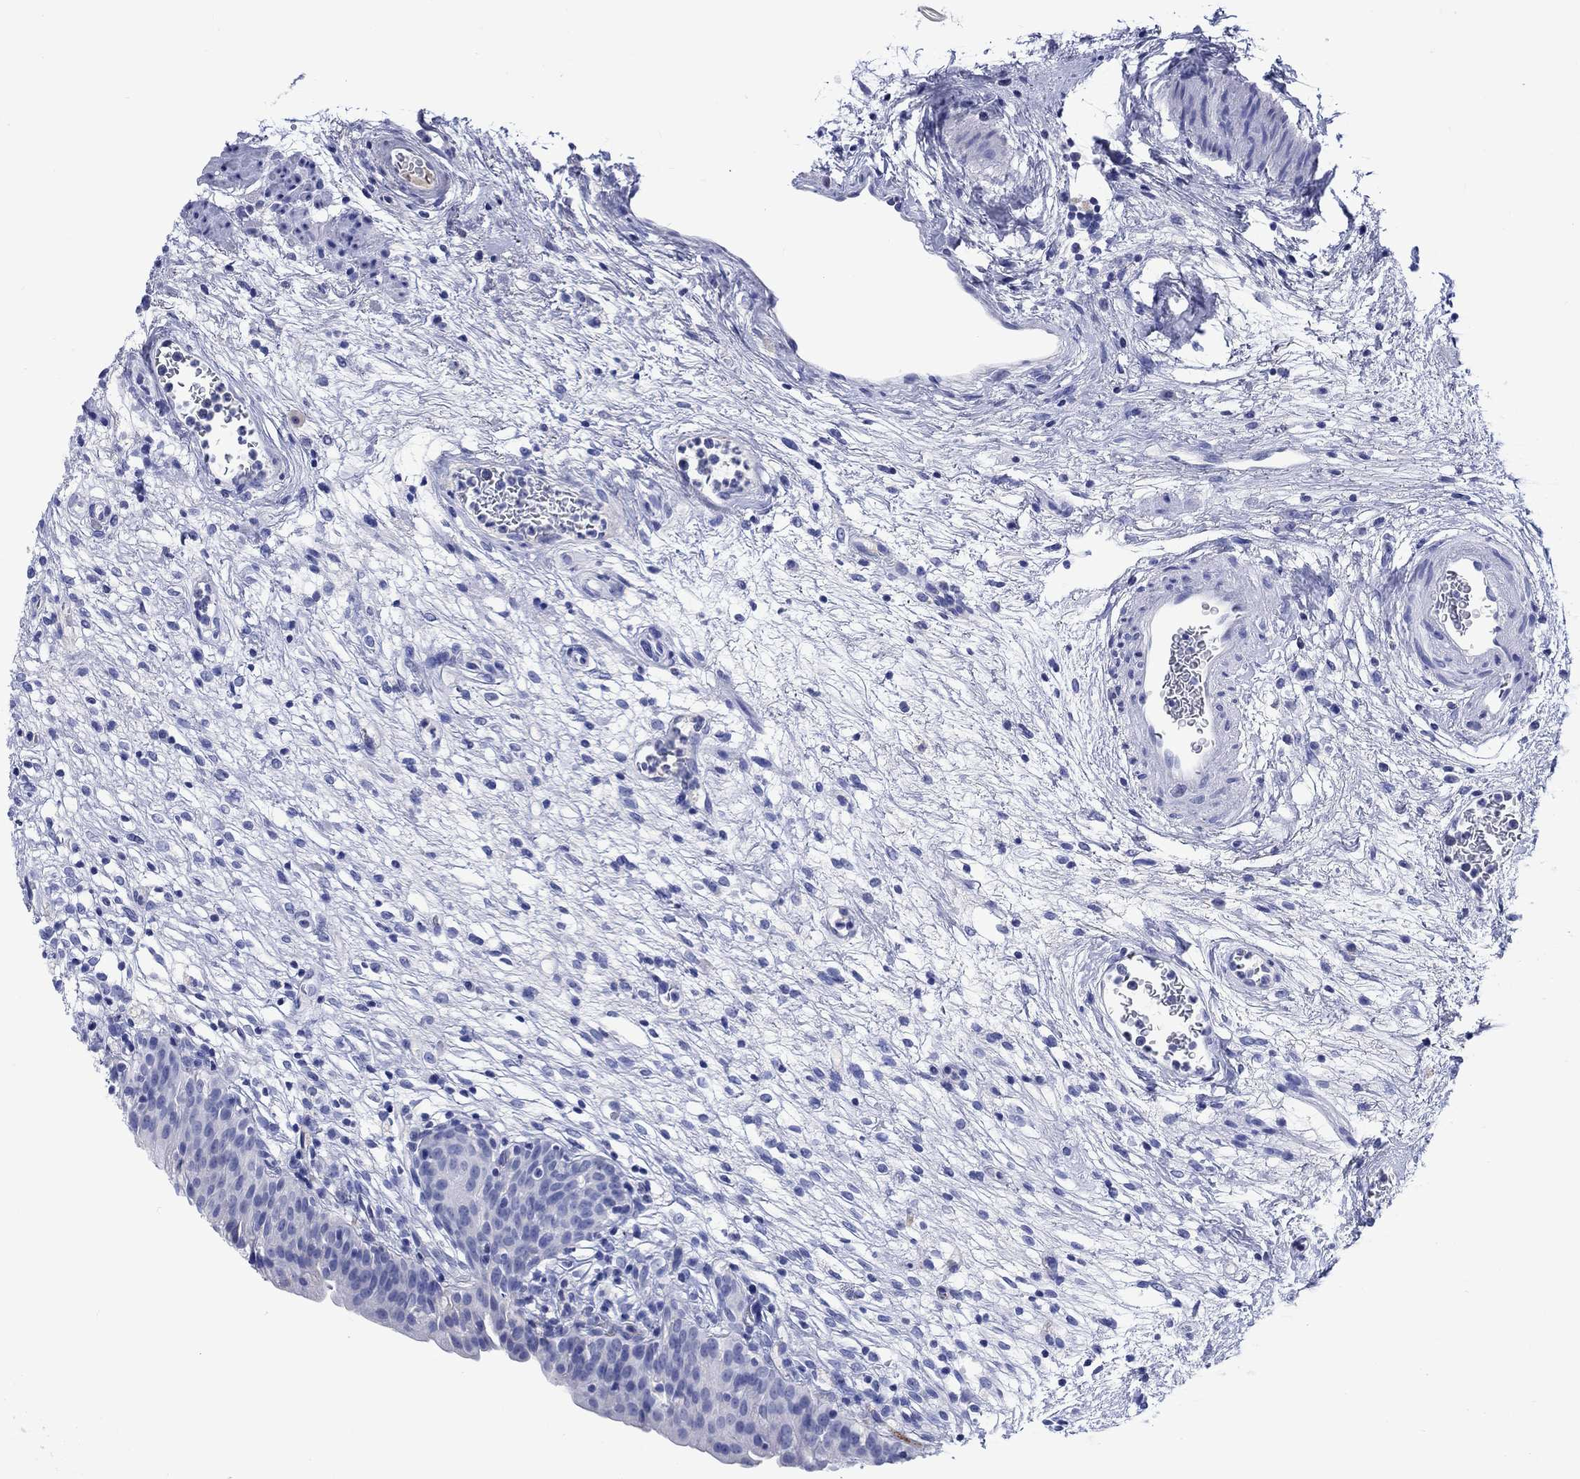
{"staining": {"intensity": "negative", "quantity": "none", "location": "none"}, "tissue": "urinary bladder", "cell_type": "Urothelial cells", "image_type": "normal", "snomed": [{"axis": "morphology", "description": "Normal tissue, NOS"}, {"axis": "topography", "description": "Urinary bladder"}], "caption": "Urothelial cells show no significant protein positivity in unremarkable urinary bladder. The staining is performed using DAB brown chromogen with nuclei counter-stained in using hematoxylin.", "gene": "CACNG3", "patient": {"sex": "male", "age": 76}}